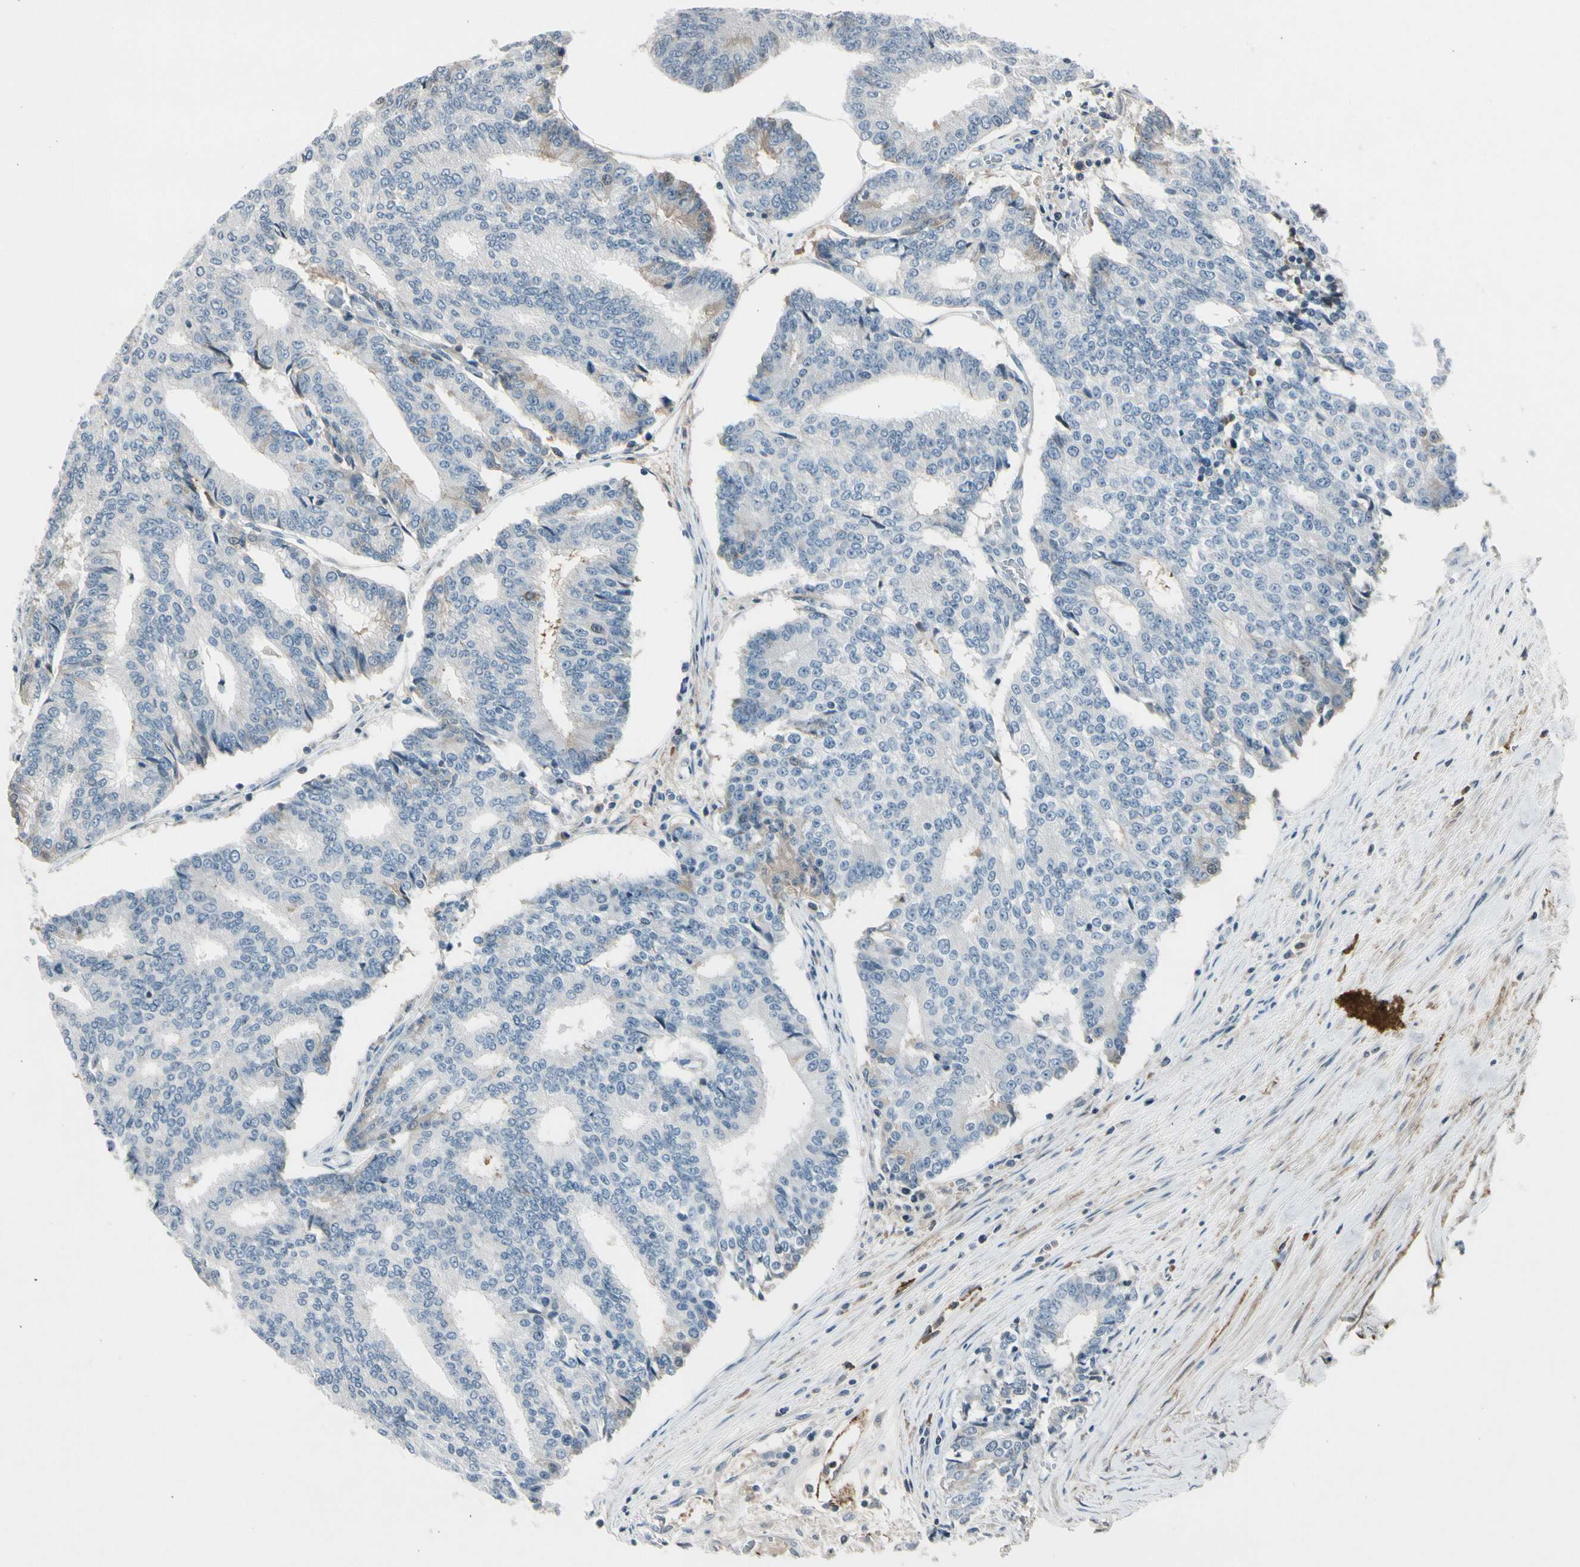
{"staining": {"intensity": "negative", "quantity": "none", "location": "none"}, "tissue": "prostate cancer", "cell_type": "Tumor cells", "image_type": "cancer", "snomed": [{"axis": "morphology", "description": "Adenocarcinoma, High grade"}, {"axis": "topography", "description": "Prostate"}], "caption": "A histopathology image of human prostate high-grade adenocarcinoma is negative for staining in tumor cells.", "gene": "PDPN", "patient": {"sex": "male", "age": 55}}